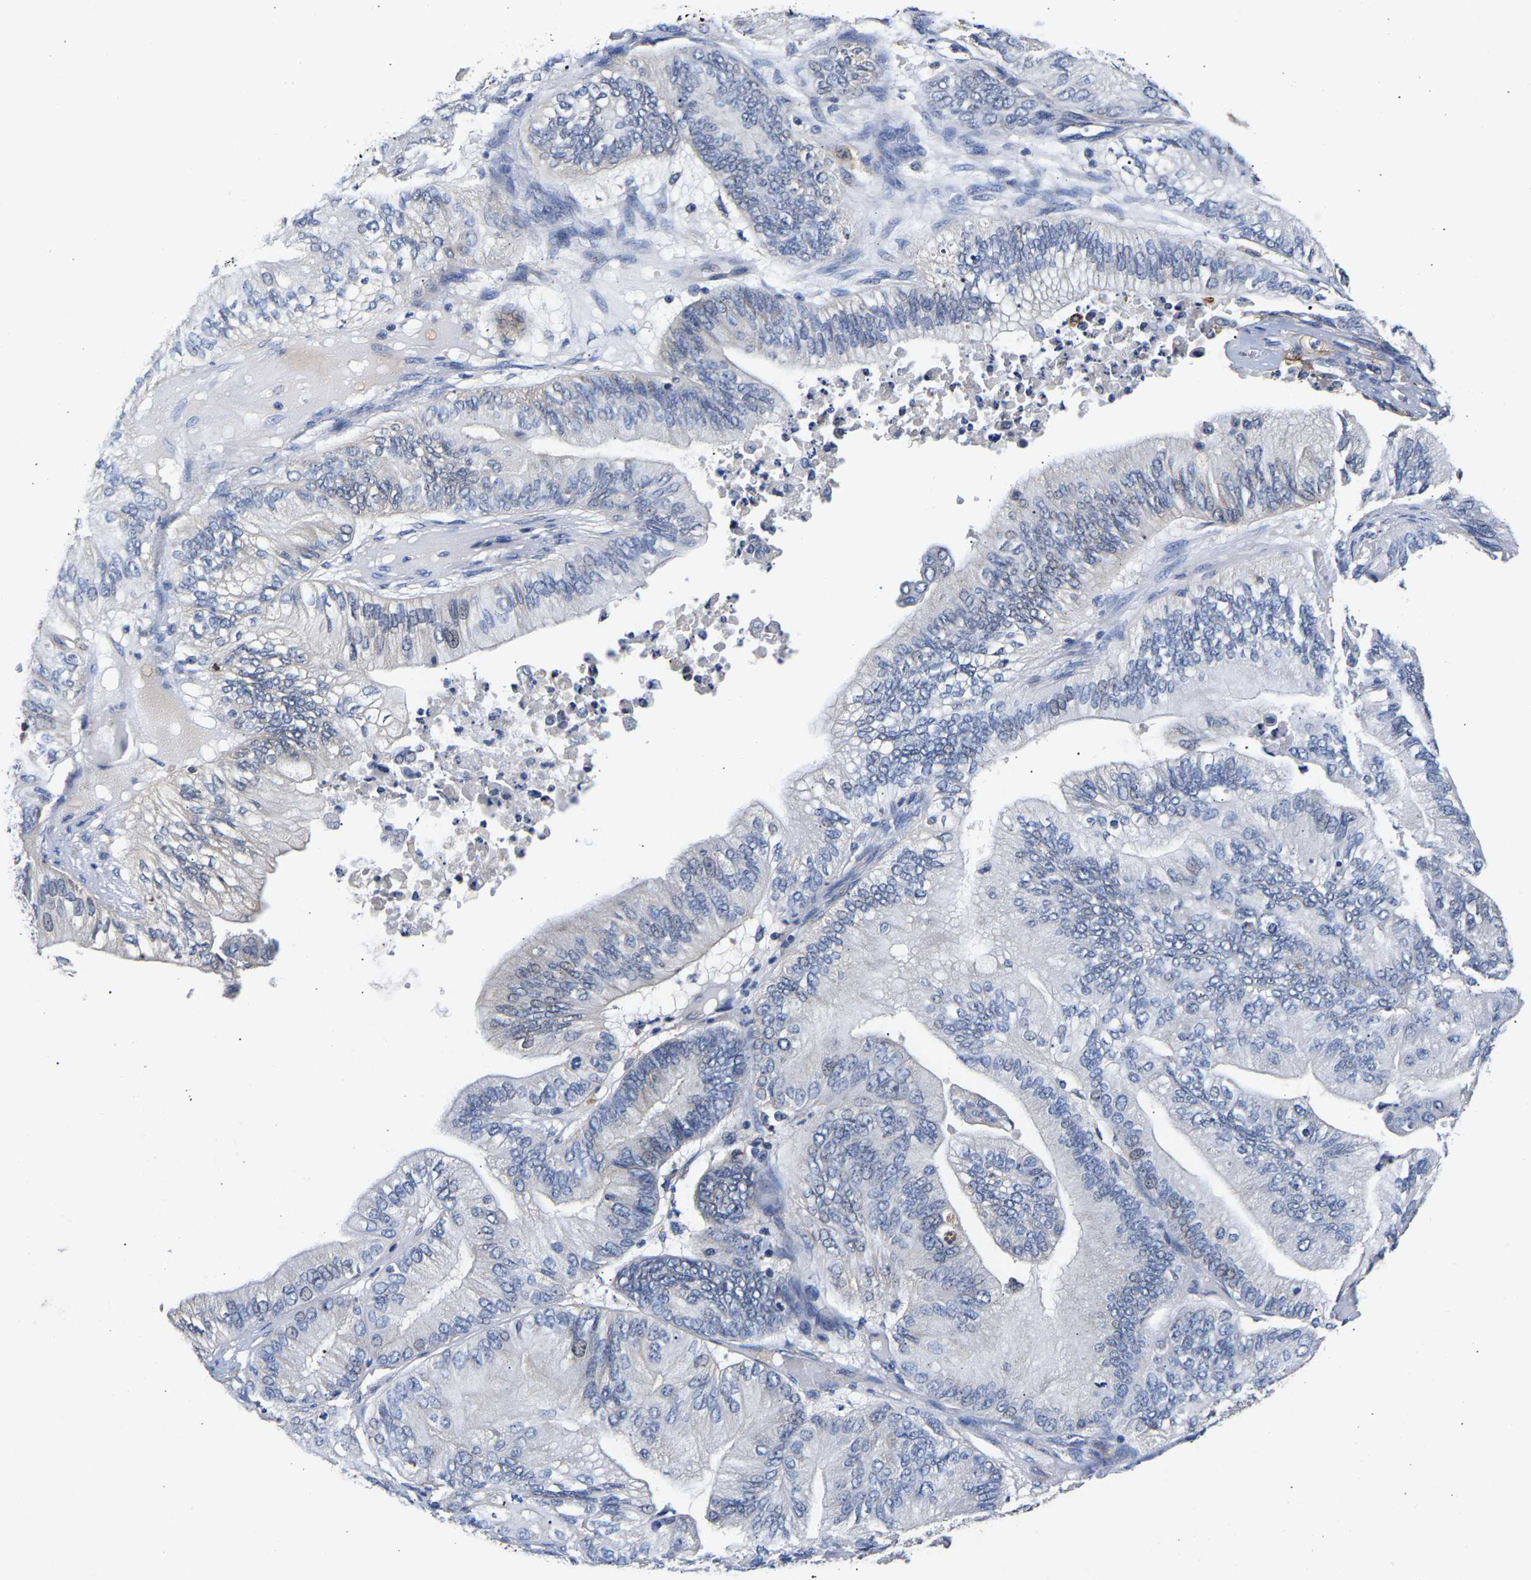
{"staining": {"intensity": "negative", "quantity": "none", "location": "none"}, "tissue": "ovarian cancer", "cell_type": "Tumor cells", "image_type": "cancer", "snomed": [{"axis": "morphology", "description": "Cystadenocarcinoma, mucinous, NOS"}, {"axis": "topography", "description": "Ovary"}], "caption": "DAB immunohistochemical staining of ovarian mucinous cystadenocarcinoma displays no significant expression in tumor cells. The staining is performed using DAB brown chromogen with nuclei counter-stained in using hematoxylin.", "gene": "CCDC6", "patient": {"sex": "female", "age": 61}}